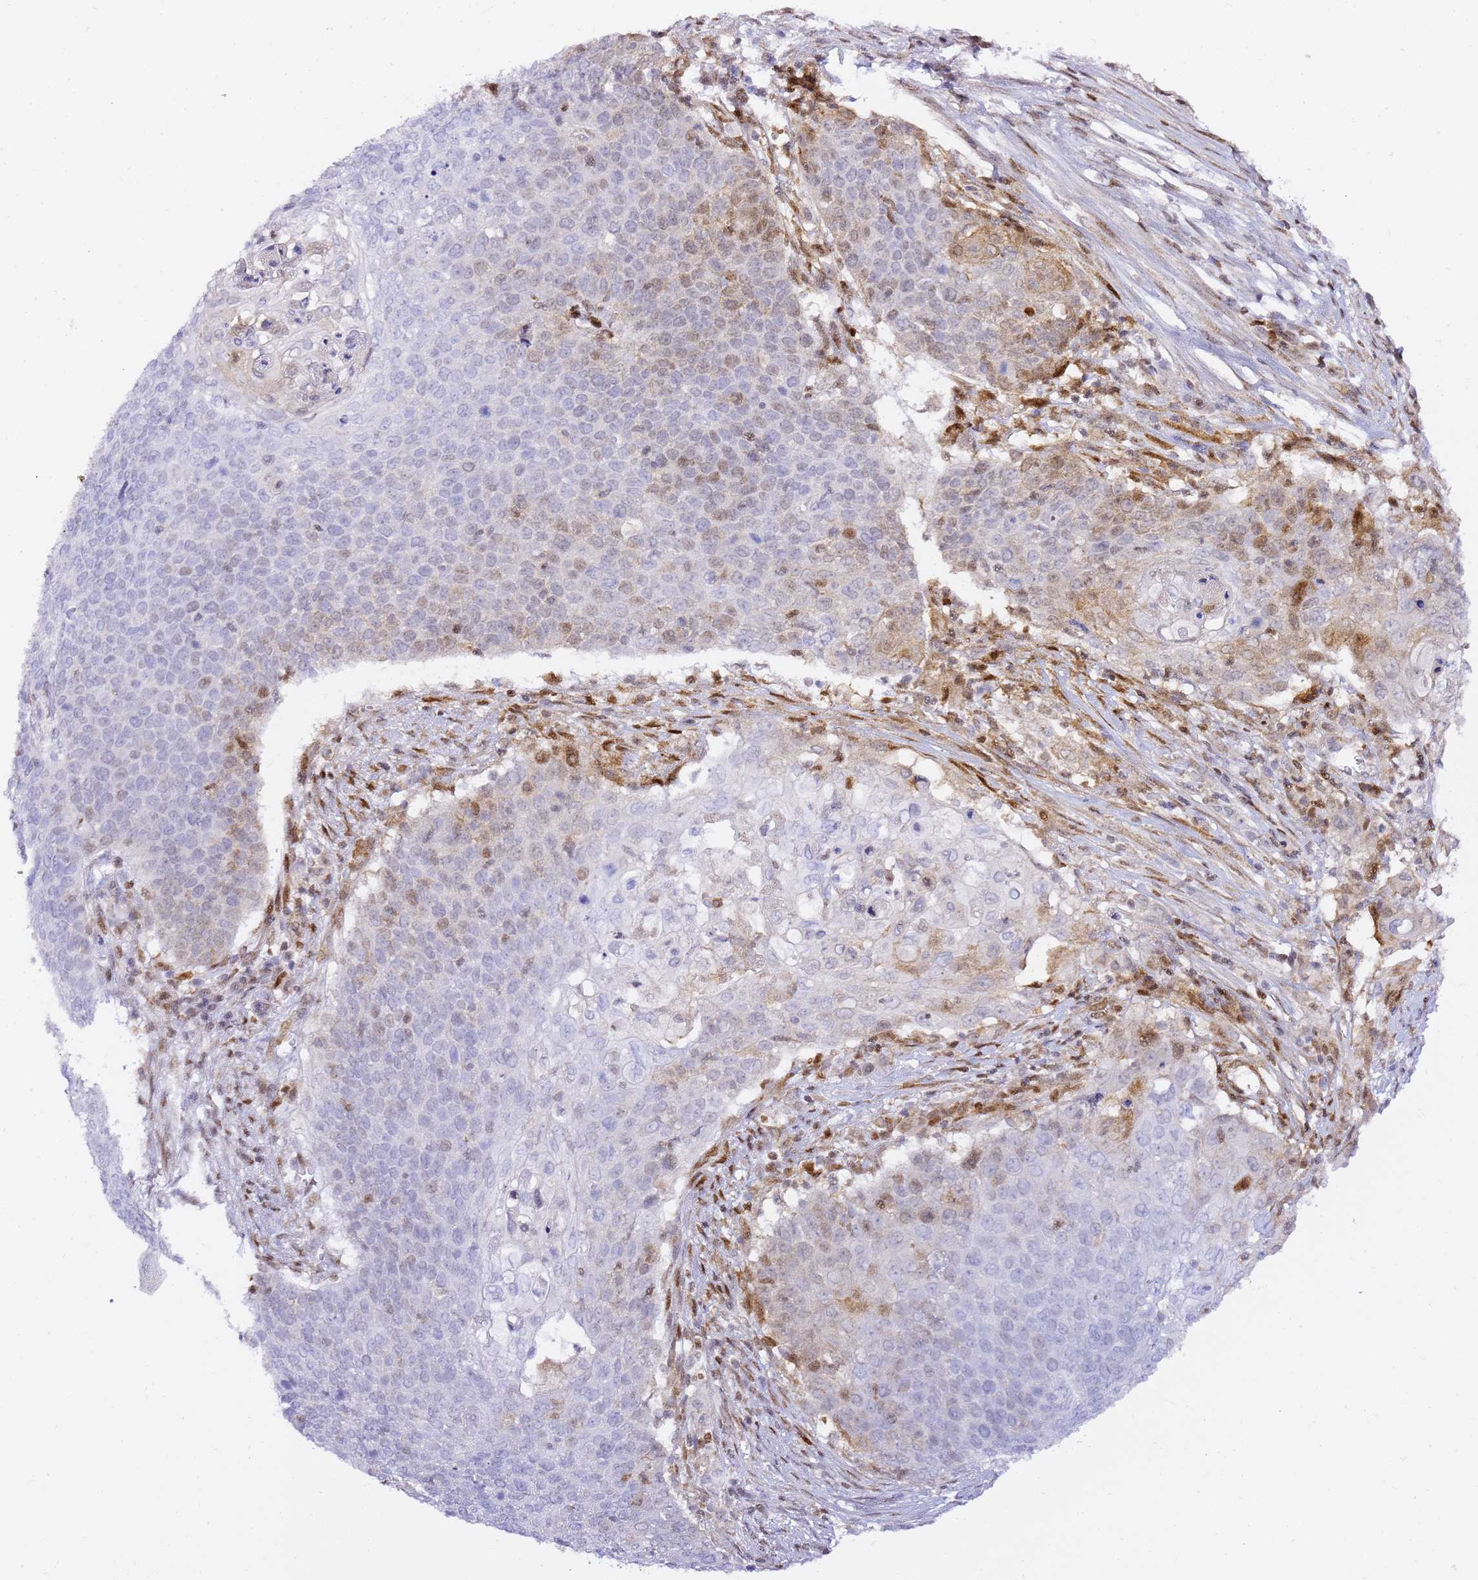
{"staining": {"intensity": "weak", "quantity": "<25%", "location": "cytoplasmic/membranous,nuclear"}, "tissue": "cervical cancer", "cell_type": "Tumor cells", "image_type": "cancer", "snomed": [{"axis": "morphology", "description": "Squamous cell carcinoma, NOS"}, {"axis": "topography", "description": "Cervix"}], "caption": "This is an IHC histopathology image of human cervical cancer (squamous cell carcinoma). There is no expression in tumor cells.", "gene": "GBP2", "patient": {"sex": "female", "age": 39}}